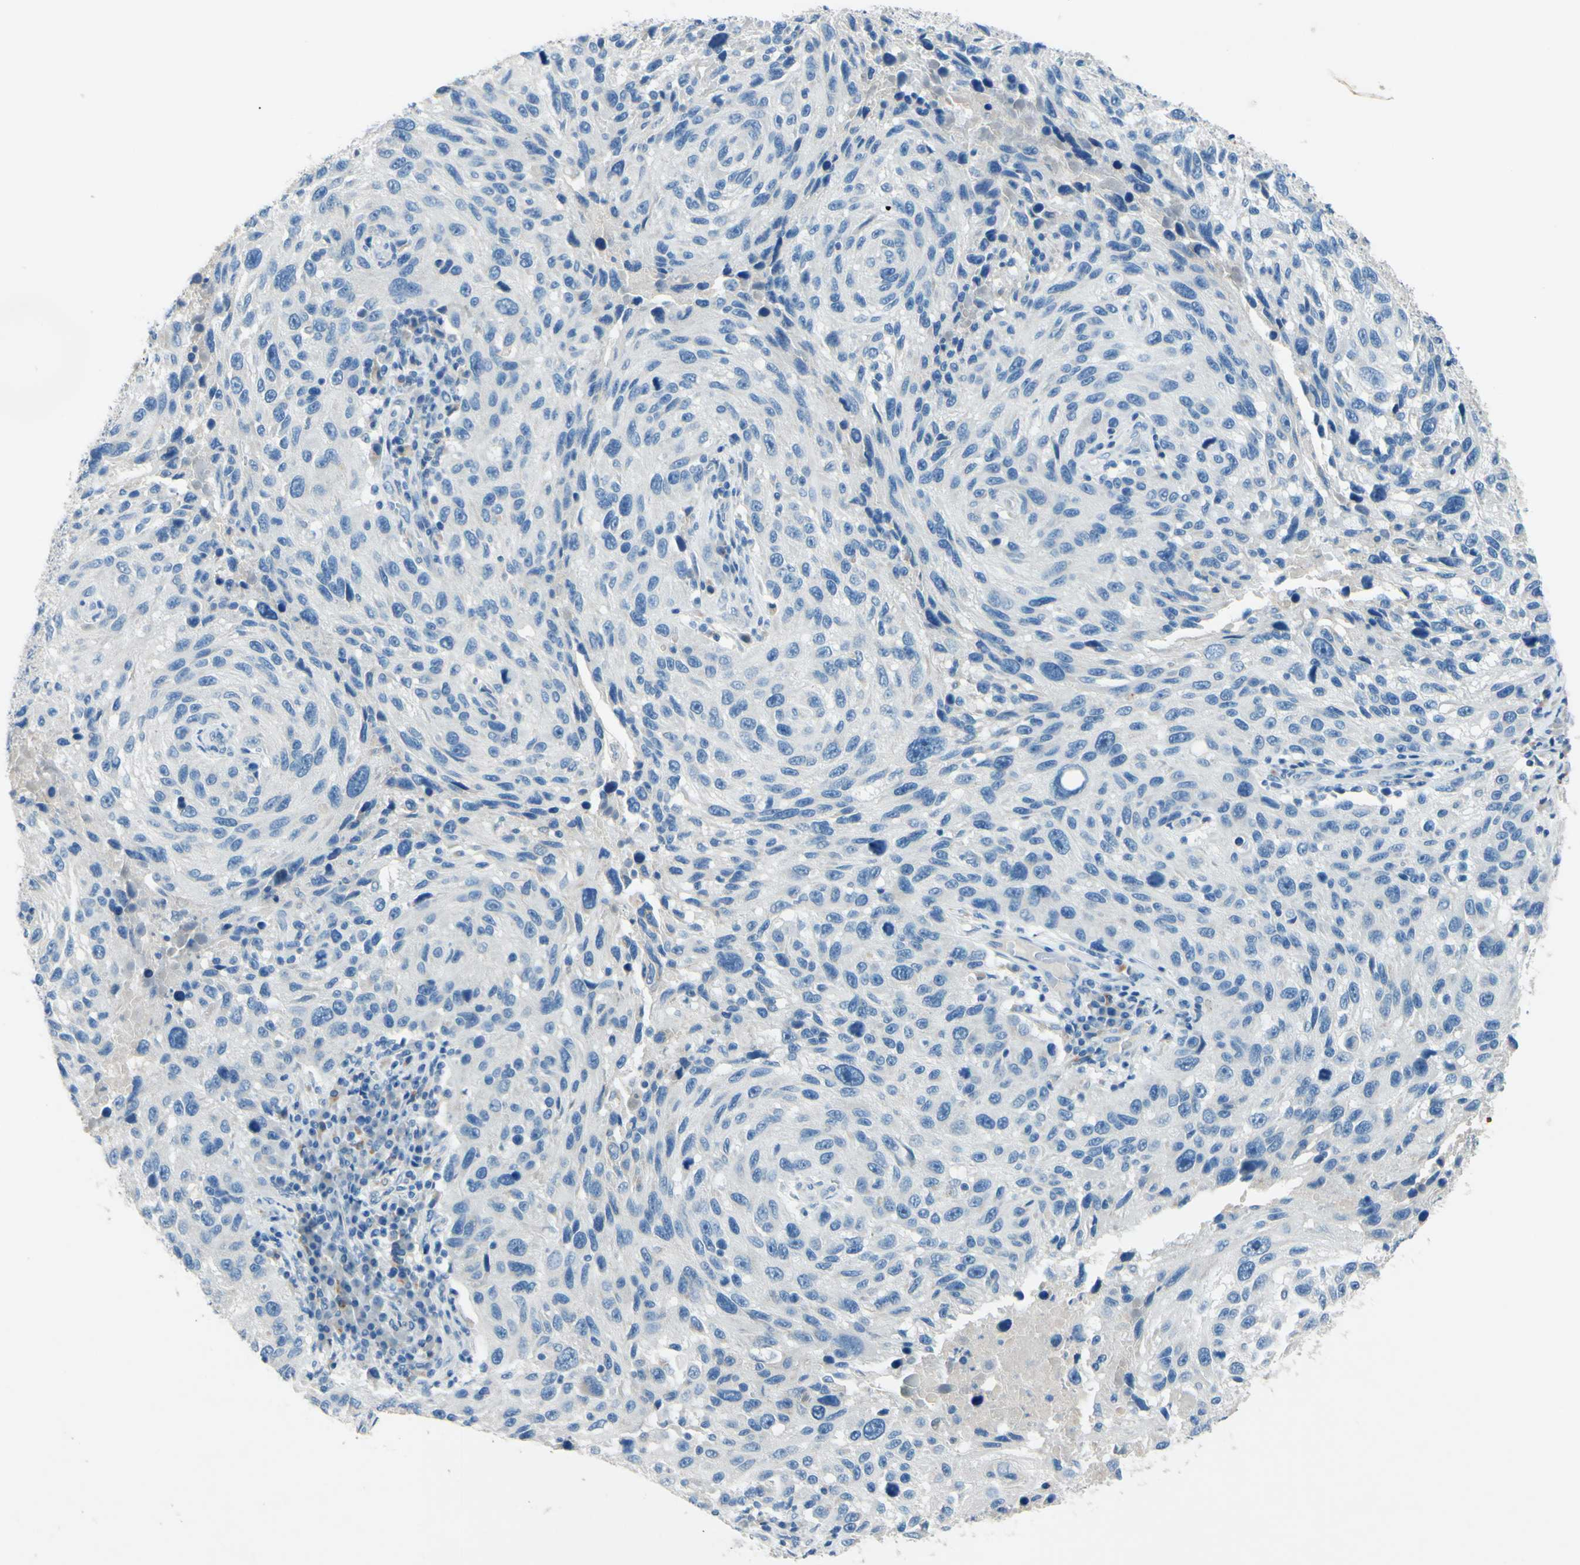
{"staining": {"intensity": "negative", "quantity": "none", "location": "none"}, "tissue": "melanoma", "cell_type": "Tumor cells", "image_type": "cancer", "snomed": [{"axis": "morphology", "description": "Malignant melanoma, NOS"}, {"axis": "topography", "description": "Skin"}], "caption": "An IHC histopathology image of melanoma is shown. There is no staining in tumor cells of melanoma.", "gene": "CDH10", "patient": {"sex": "male", "age": 53}}